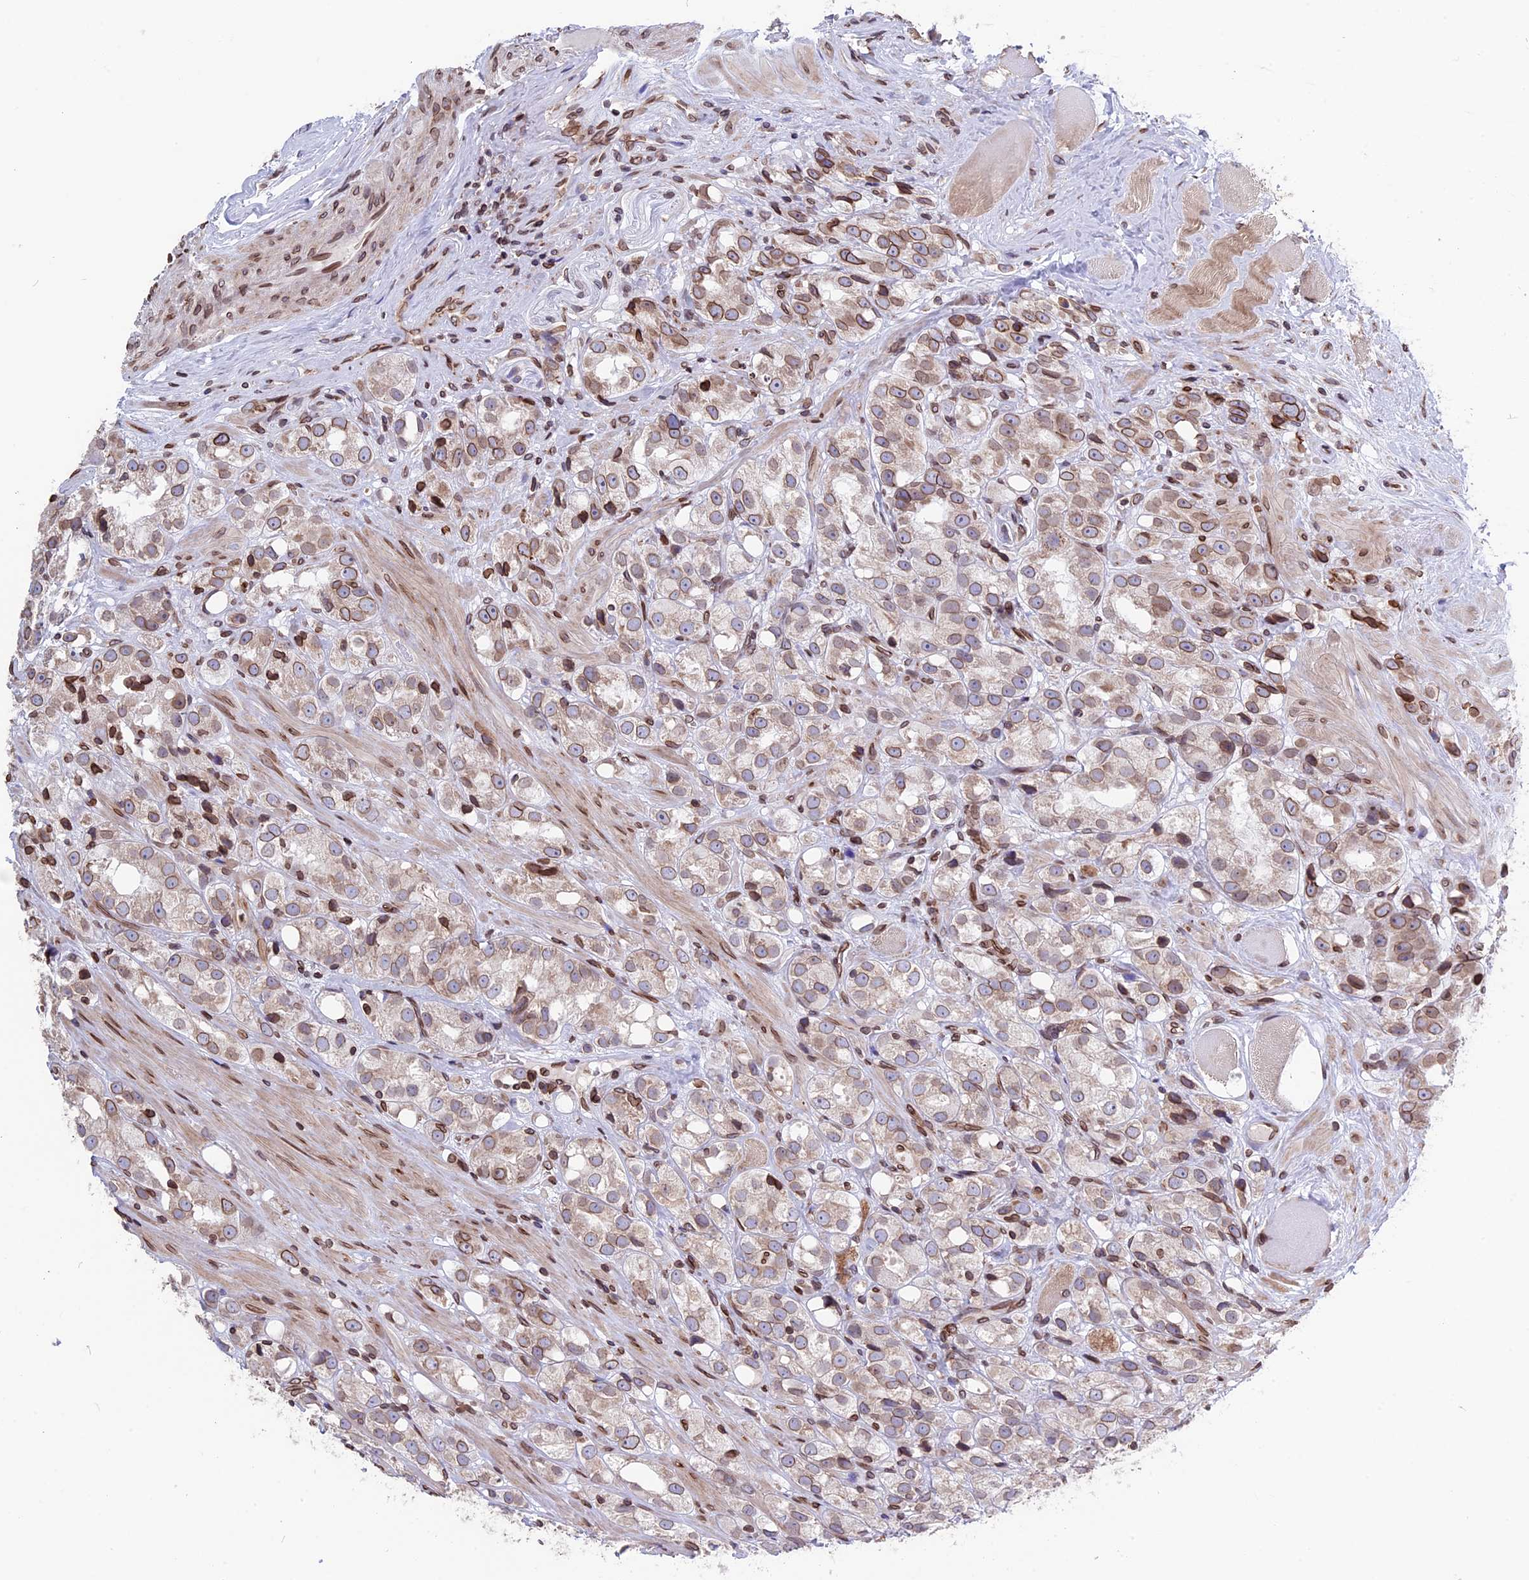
{"staining": {"intensity": "moderate", "quantity": ">75%", "location": "cytoplasmic/membranous,nuclear"}, "tissue": "prostate cancer", "cell_type": "Tumor cells", "image_type": "cancer", "snomed": [{"axis": "morphology", "description": "Adenocarcinoma, NOS"}, {"axis": "topography", "description": "Prostate"}], "caption": "Prostate adenocarcinoma stained for a protein (brown) displays moderate cytoplasmic/membranous and nuclear positive staining in approximately >75% of tumor cells.", "gene": "PTCHD4", "patient": {"sex": "male", "age": 79}}